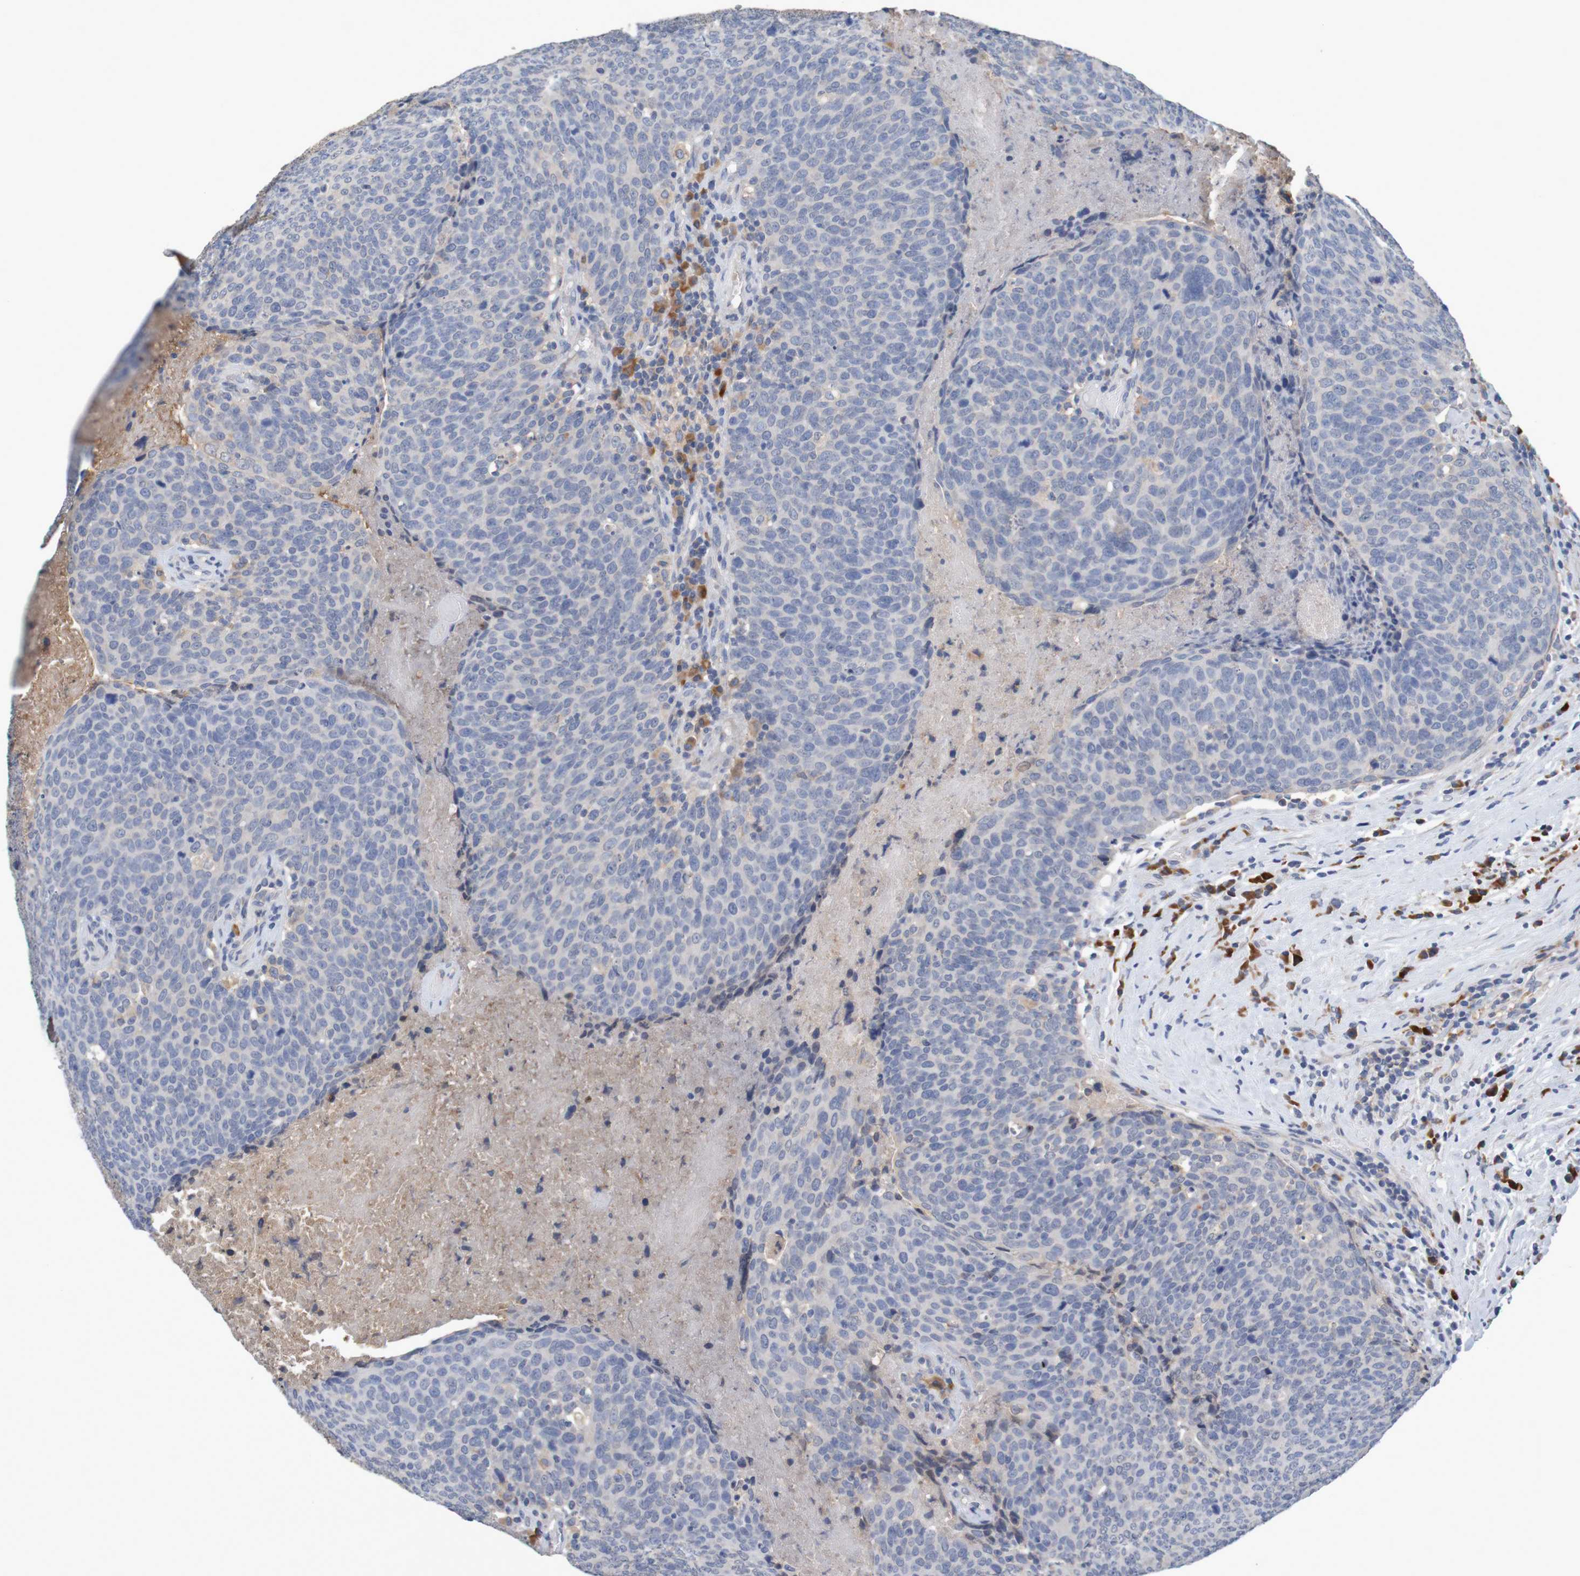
{"staining": {"intensity": "weak", "quantity": "<25%", "location": "cytoplasmic/membranous"}, "tissue": "head and neck cancer", "cell_type": "Tumor cells", "image_type": "cancer", "snomed": [{"axis": "morphology", "description": "Squamous cell carcinoma, NOS"}, {"axis": "morphology", "description": "Squamous cell carcinoma, metastatic, NOS"}, {"axis": "topography", "description": "Lymph node"}, {"axis": "topography", "description": "Head-Neck"}], "caption": "This is an IHC histopathology image of head and neck cancer. There is no expression in tumor cells.", "gene": "LTA", "patient": {"sex": "male", "age": 62}}